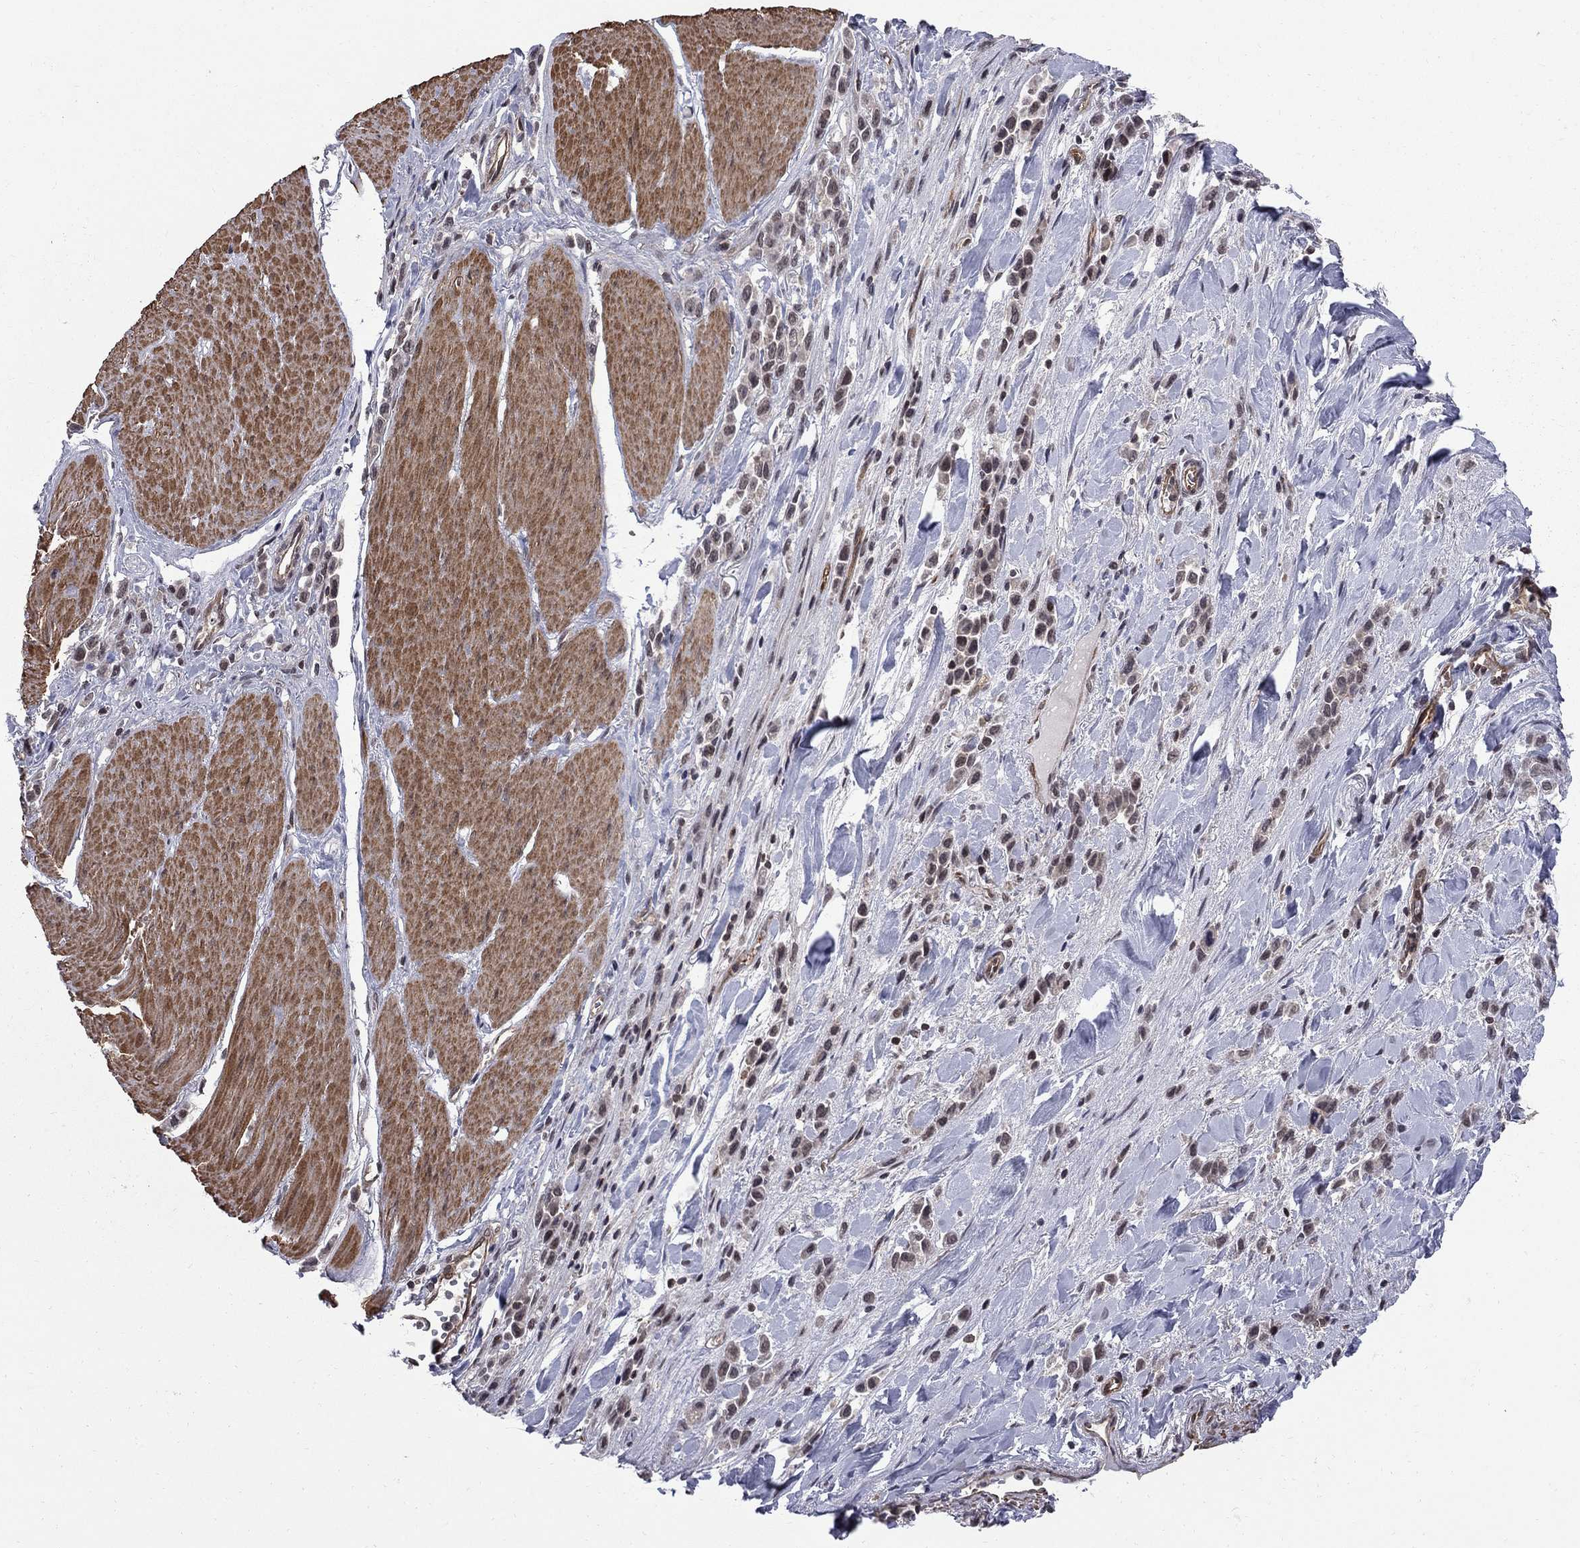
{"staining": {"intensity": "negative", "quantity": "none", "location": "none"}, "tissue": "stomach cancer", "cell_type": "Tumor cells", "image_type": "cancer", "snomed": [{"axis": "morphology", "description": "Adenocarcinoma, NOS"}, {"axis": "topography", "description": "Stomach"}], "caption": "Stomach cancer was stained to show a protein in brown. There is no significant expression in tumor cells.", "gene": "BRF1", "patient": {"sex": "male", "age": 47}}